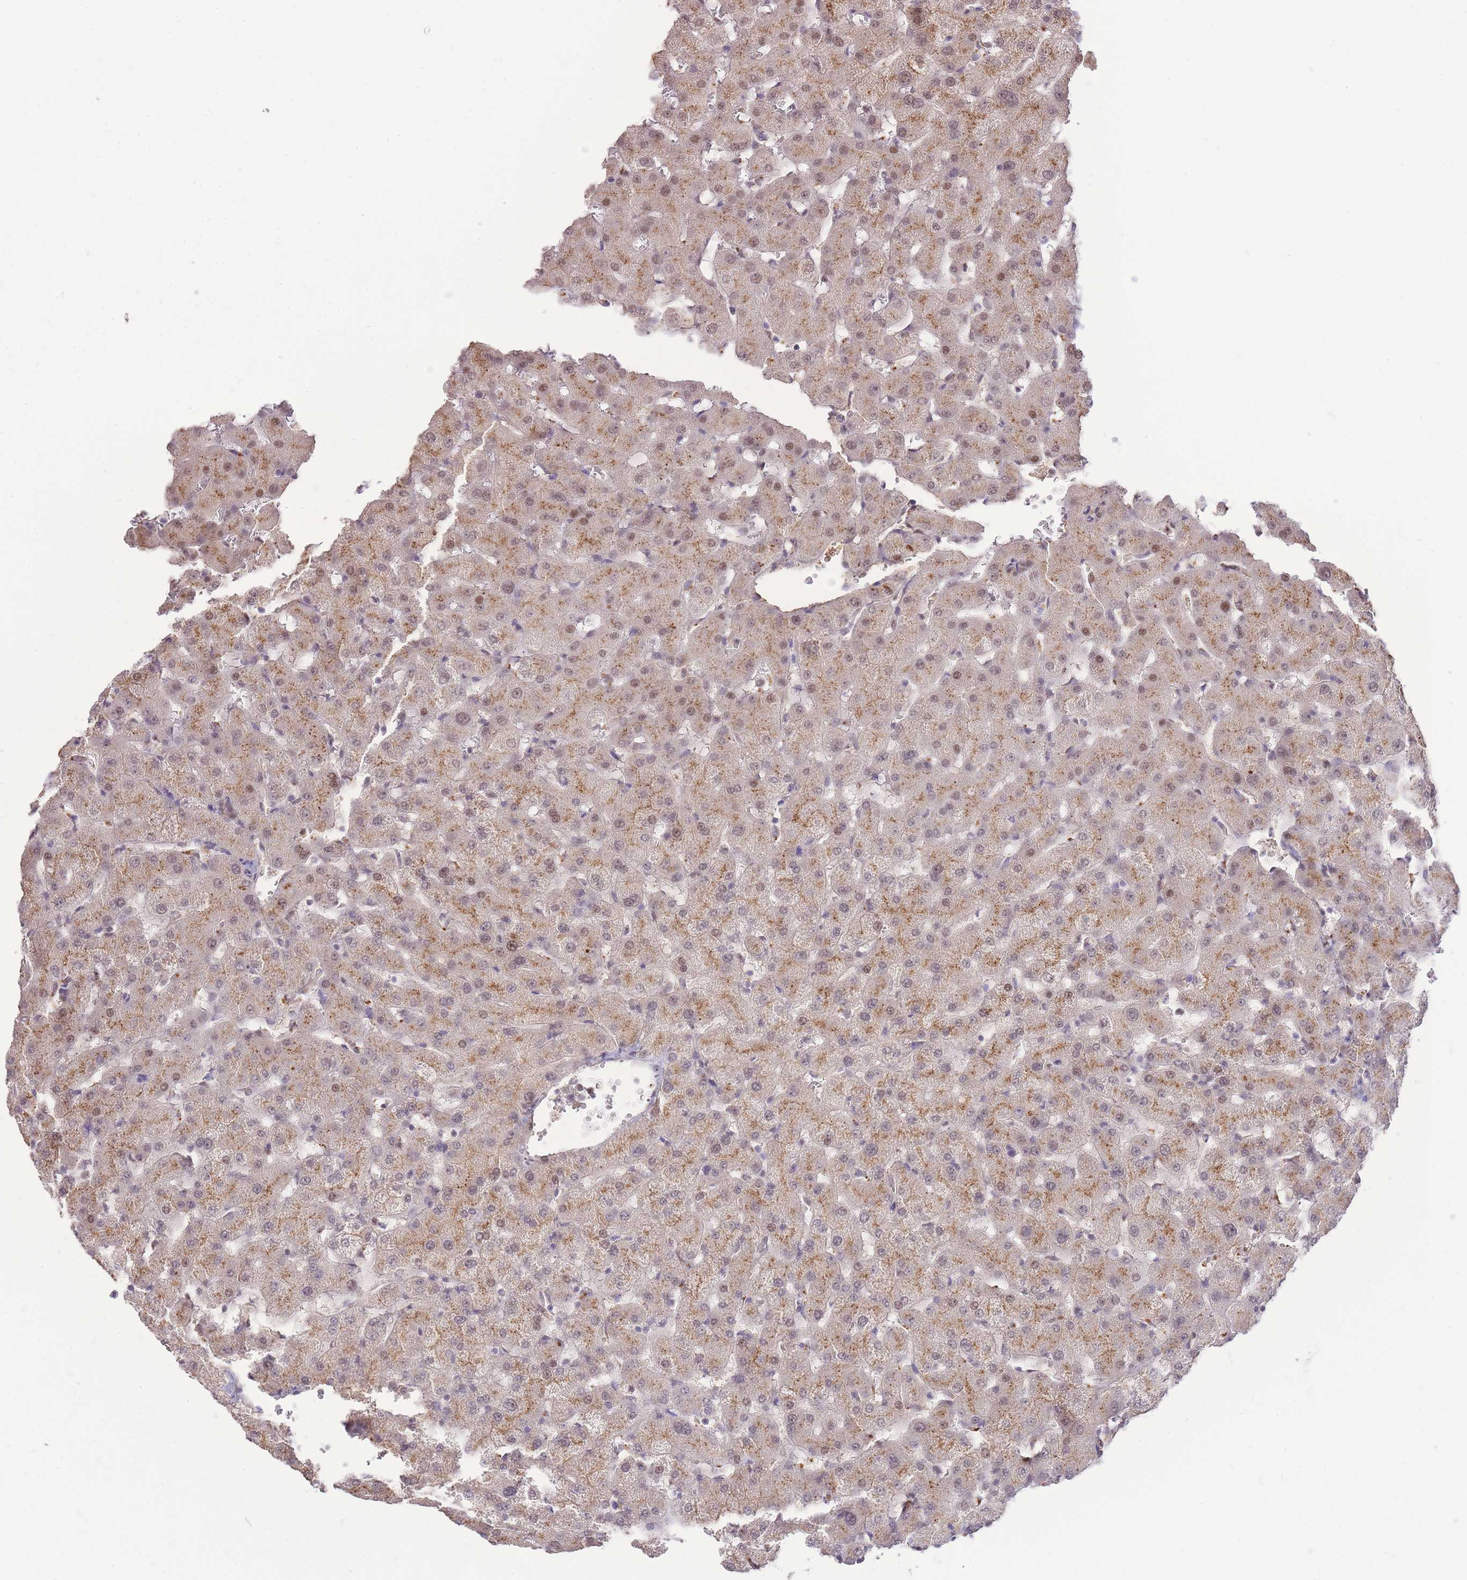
{"staining": {"intensity": "negative", "quantity": "none", "location": "none"}, "tissue": "liver", "cell_type": "Cholangiocytes", "image_type": "normal", "snomed": [{"axis": "morphology", "description": "Normal tissue, NOS"}, {"axis": "topography", "description": "Liver"}], "caption": "Protein analysis of unremarkable liver demonstrates no significant expression in cholangiocytes.", "gene": "UBXN7", "patient": {"sex": "female", "age": 63}}